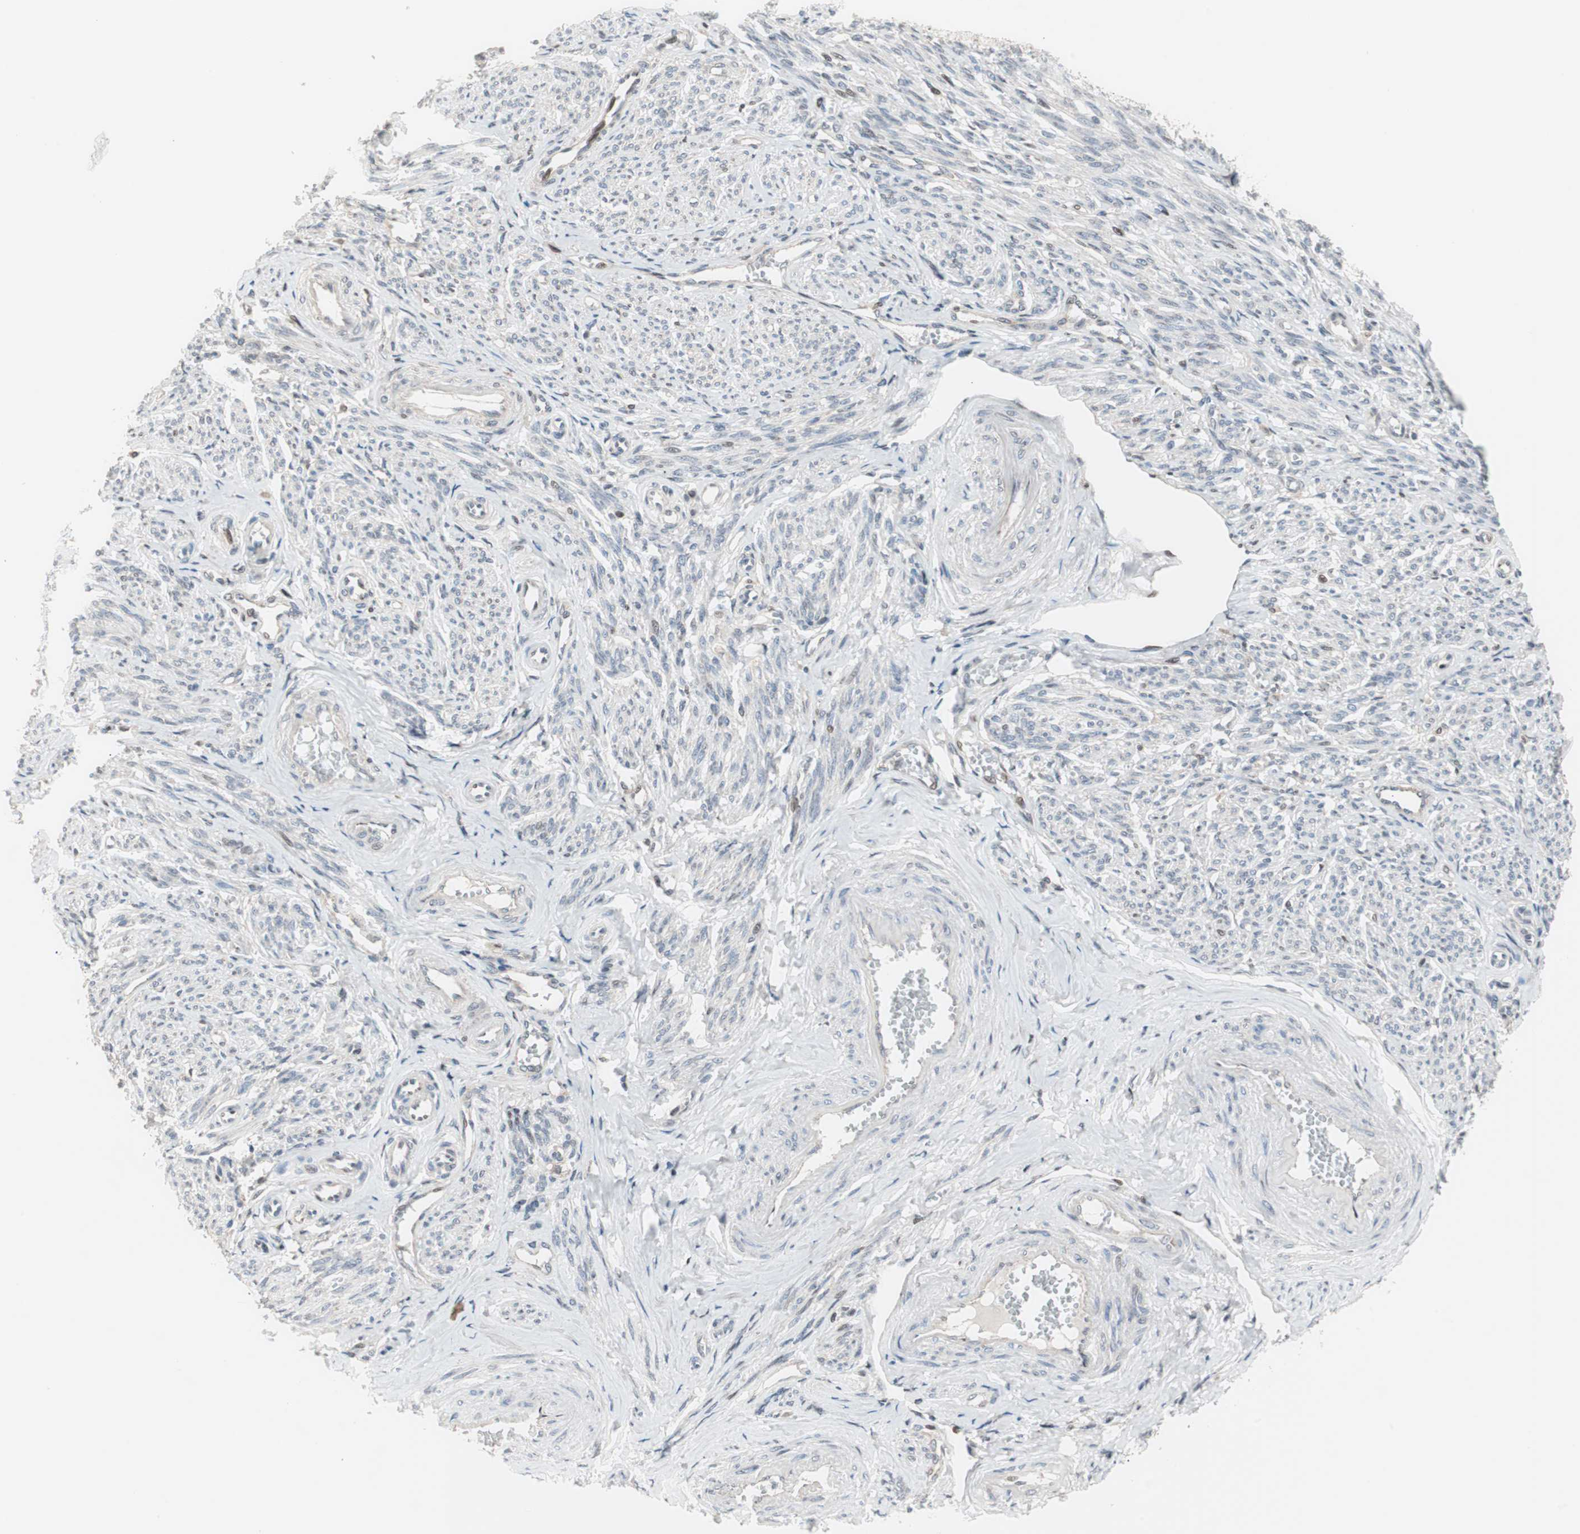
{"staining": {"intensity": "negative", "quantity": "none", "location": "none"}, "tissue": "smooth muscle", "cell_type": "Smooth muscle cells", "image_type": "normal", "snomed": [{"axis": "morphology", "description": "Normal tissue, NOS"}, {"axis": "topography", "description": "Smooth muscle"}], "caption": "This is an IHC image of benign smooth muscle. There is no positivity in smooth muscle cells.", "gene": "POLH", "patient": {"sex": "female", "age": 65}}